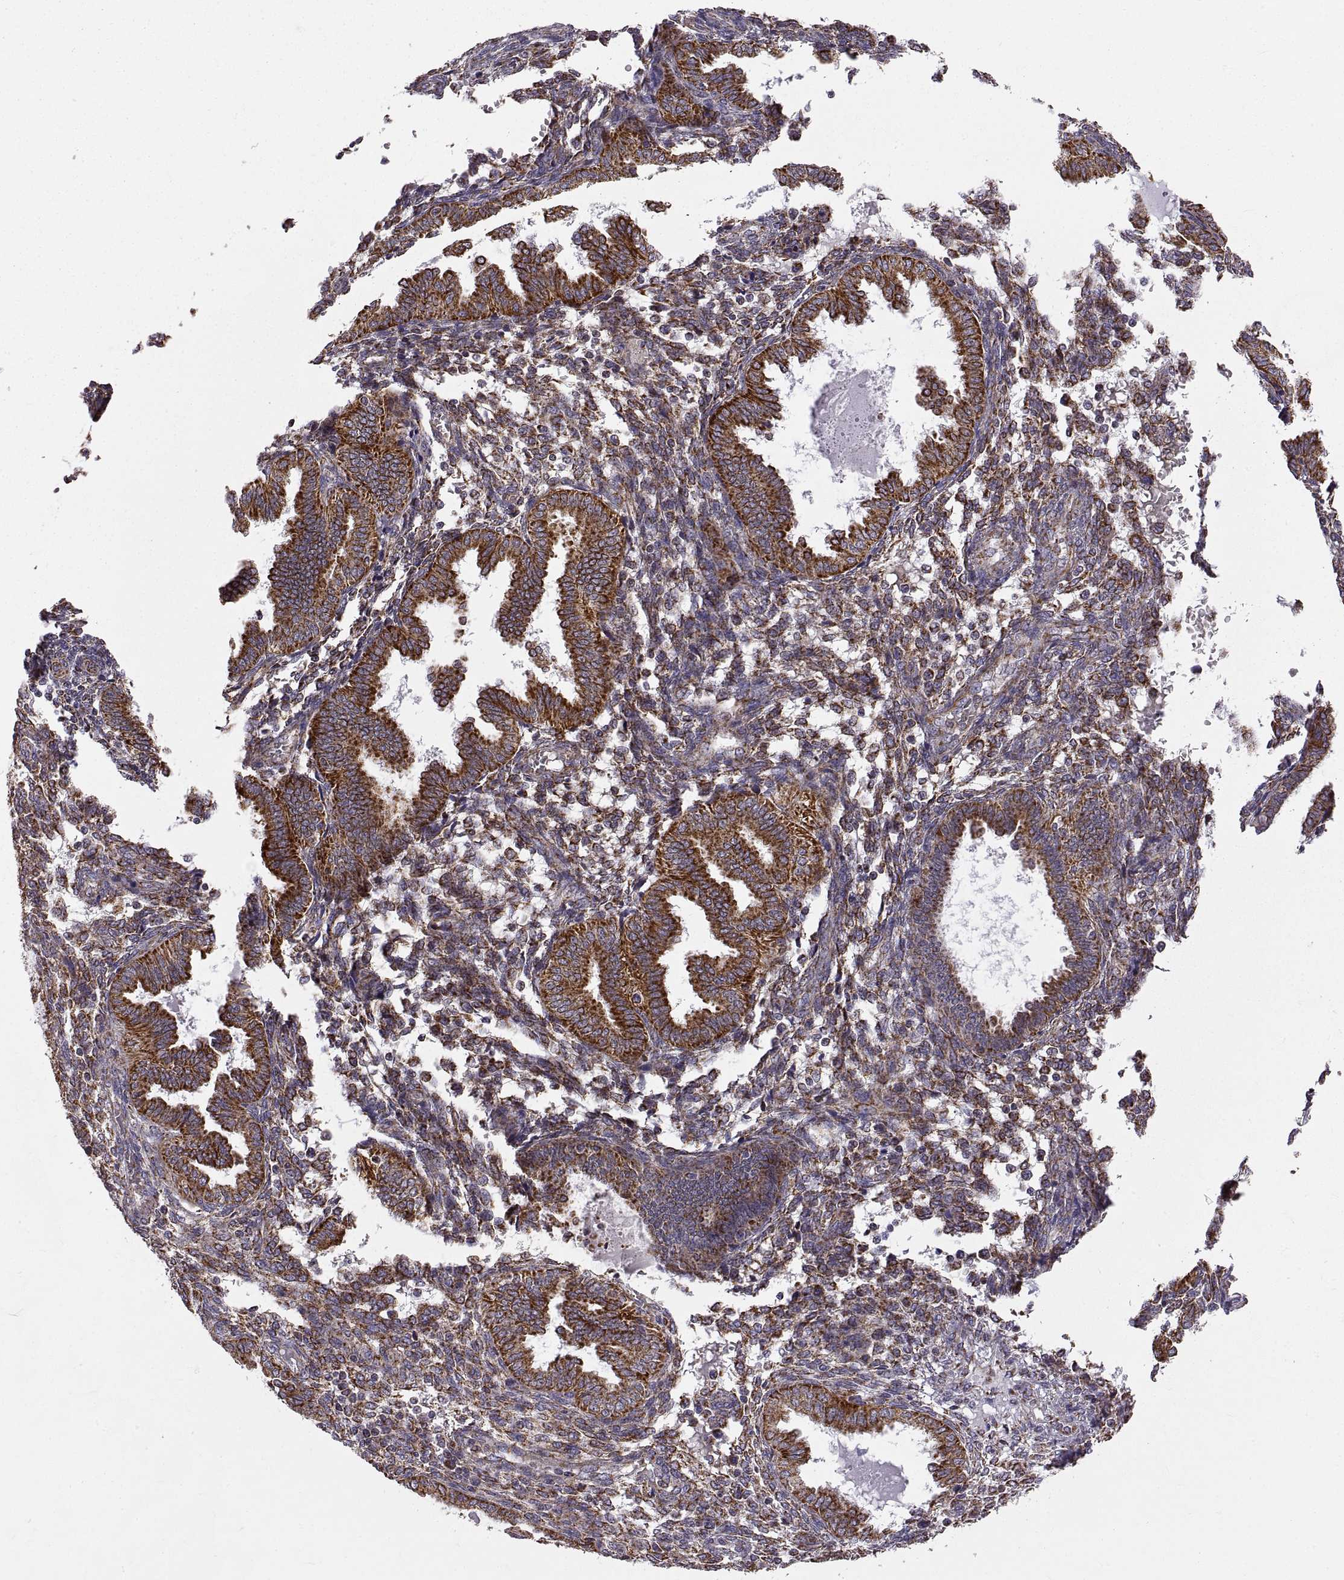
{"staining": {"intensity": "strong", "quantity": "<25%", "location": "cytoplasmic/membranous"}, "tissue": "endometrium", "cell_type": "Cells in endometrial stroma", "image_type": "normal", "snomed": [{"axis": "morphology", "description": "Normal tissue, NOS"}, {"axis": "topography", "description": "Endometrium"}], "caption": "DAB immunohistochemical staining of normal human endometrium reveals strong cytoplasmic/membranous protein staining in about <25% of cells in endometrial stroma.", "gene": "ARSD", "patient": {"sex": "female", "age": 42}}